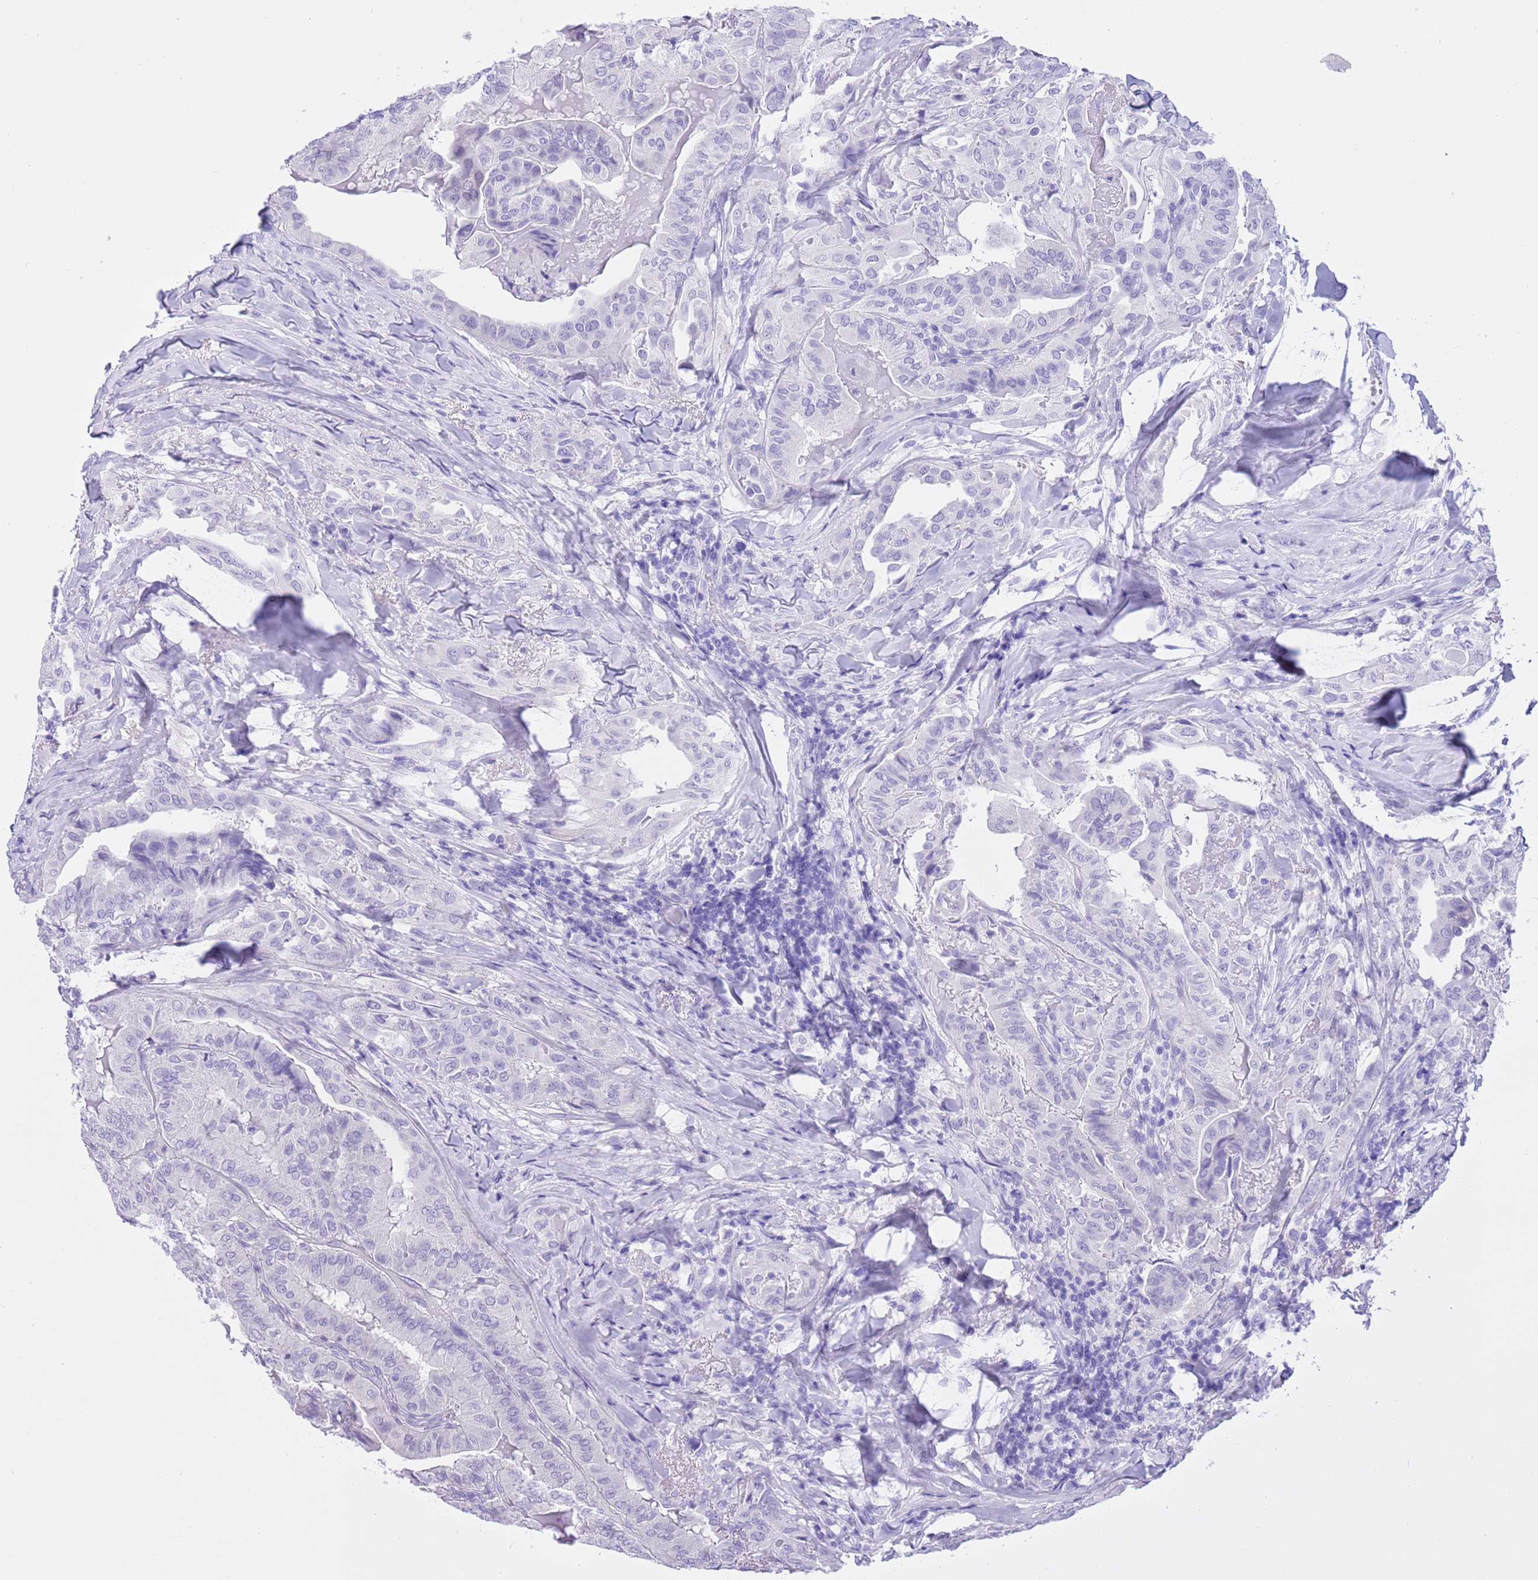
{"staining": {"intensity": "negative", "quantity": "none", "location": "none"}, "tissue": "thyroid cancer", "cell_type": "Tumor cells", "image_type": "cancer", "snomed": [{"axis": "morphology", "description": "Papillary adenocarcinoma, NOS"}, {"axis": "topography", "description": "Thyroid gland"}], "caption": "Tumor cells show no significant expression in papillary adenocarcinoma (thyroid).", "gene": "TMEM185B", "patient": {"sex": "female", "age": 68}}